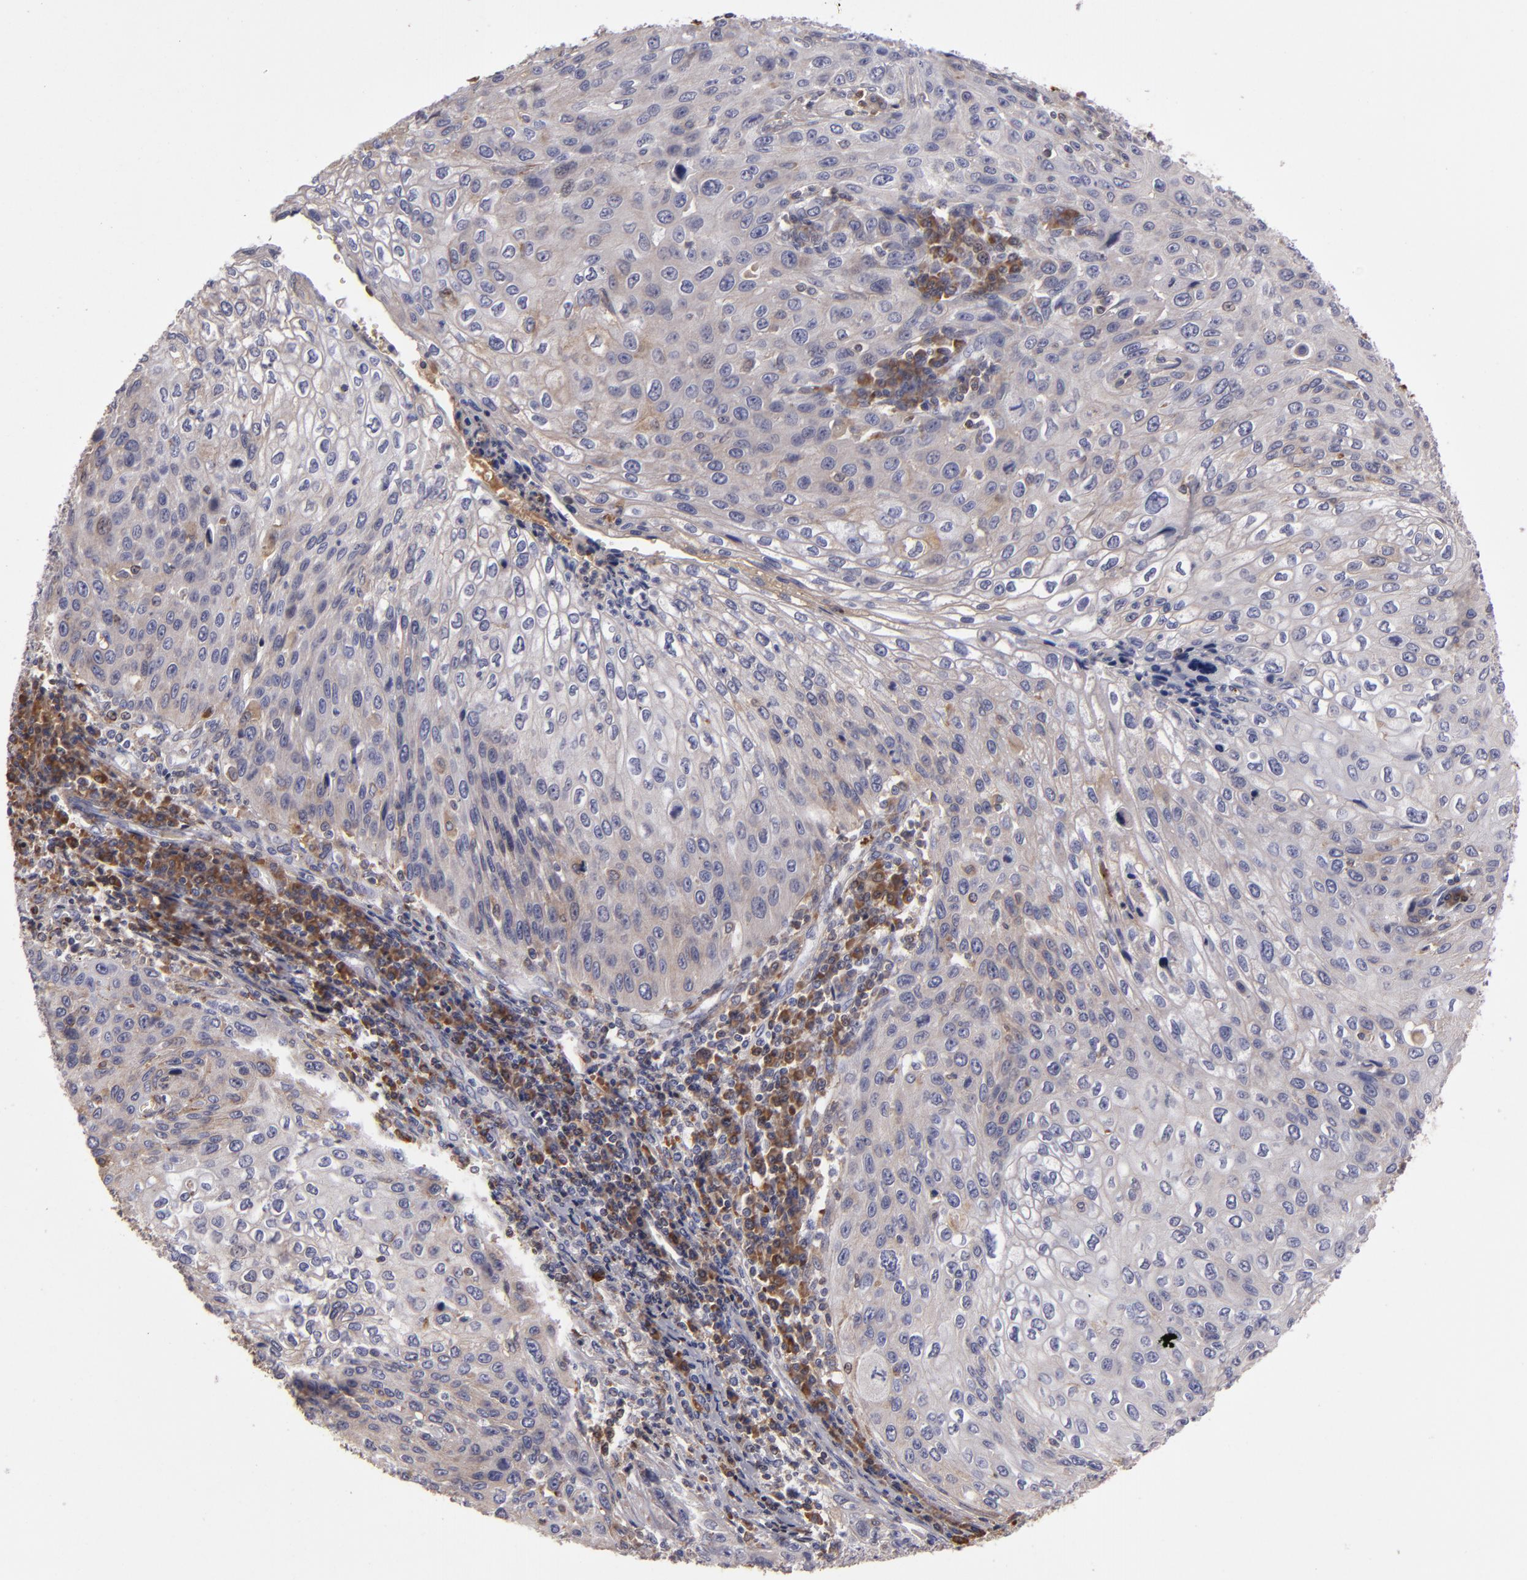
{"staining": {"intensity": "weak", "quantity": "25%-75%", "location": "cytoplasmic/membranous"}, "tissue": "cervical cancer", "cell_type": "Tumor cells", "image_type": "cancer", "snomed": [{"axis": "morphology", "description": "Squamous cell carcinoma, NOS"}, {"axis": "topography", "description": "Cervix"}], "caption": "Squamous cell carcinoma (cervical) was stained to show a protein in brown. There is low levels of weak cytoplasmic/membranous expression in approximately 25%-75% of tumor cells.", "gene": "CFB", "patient": {"sex": "female", "age": 32}}